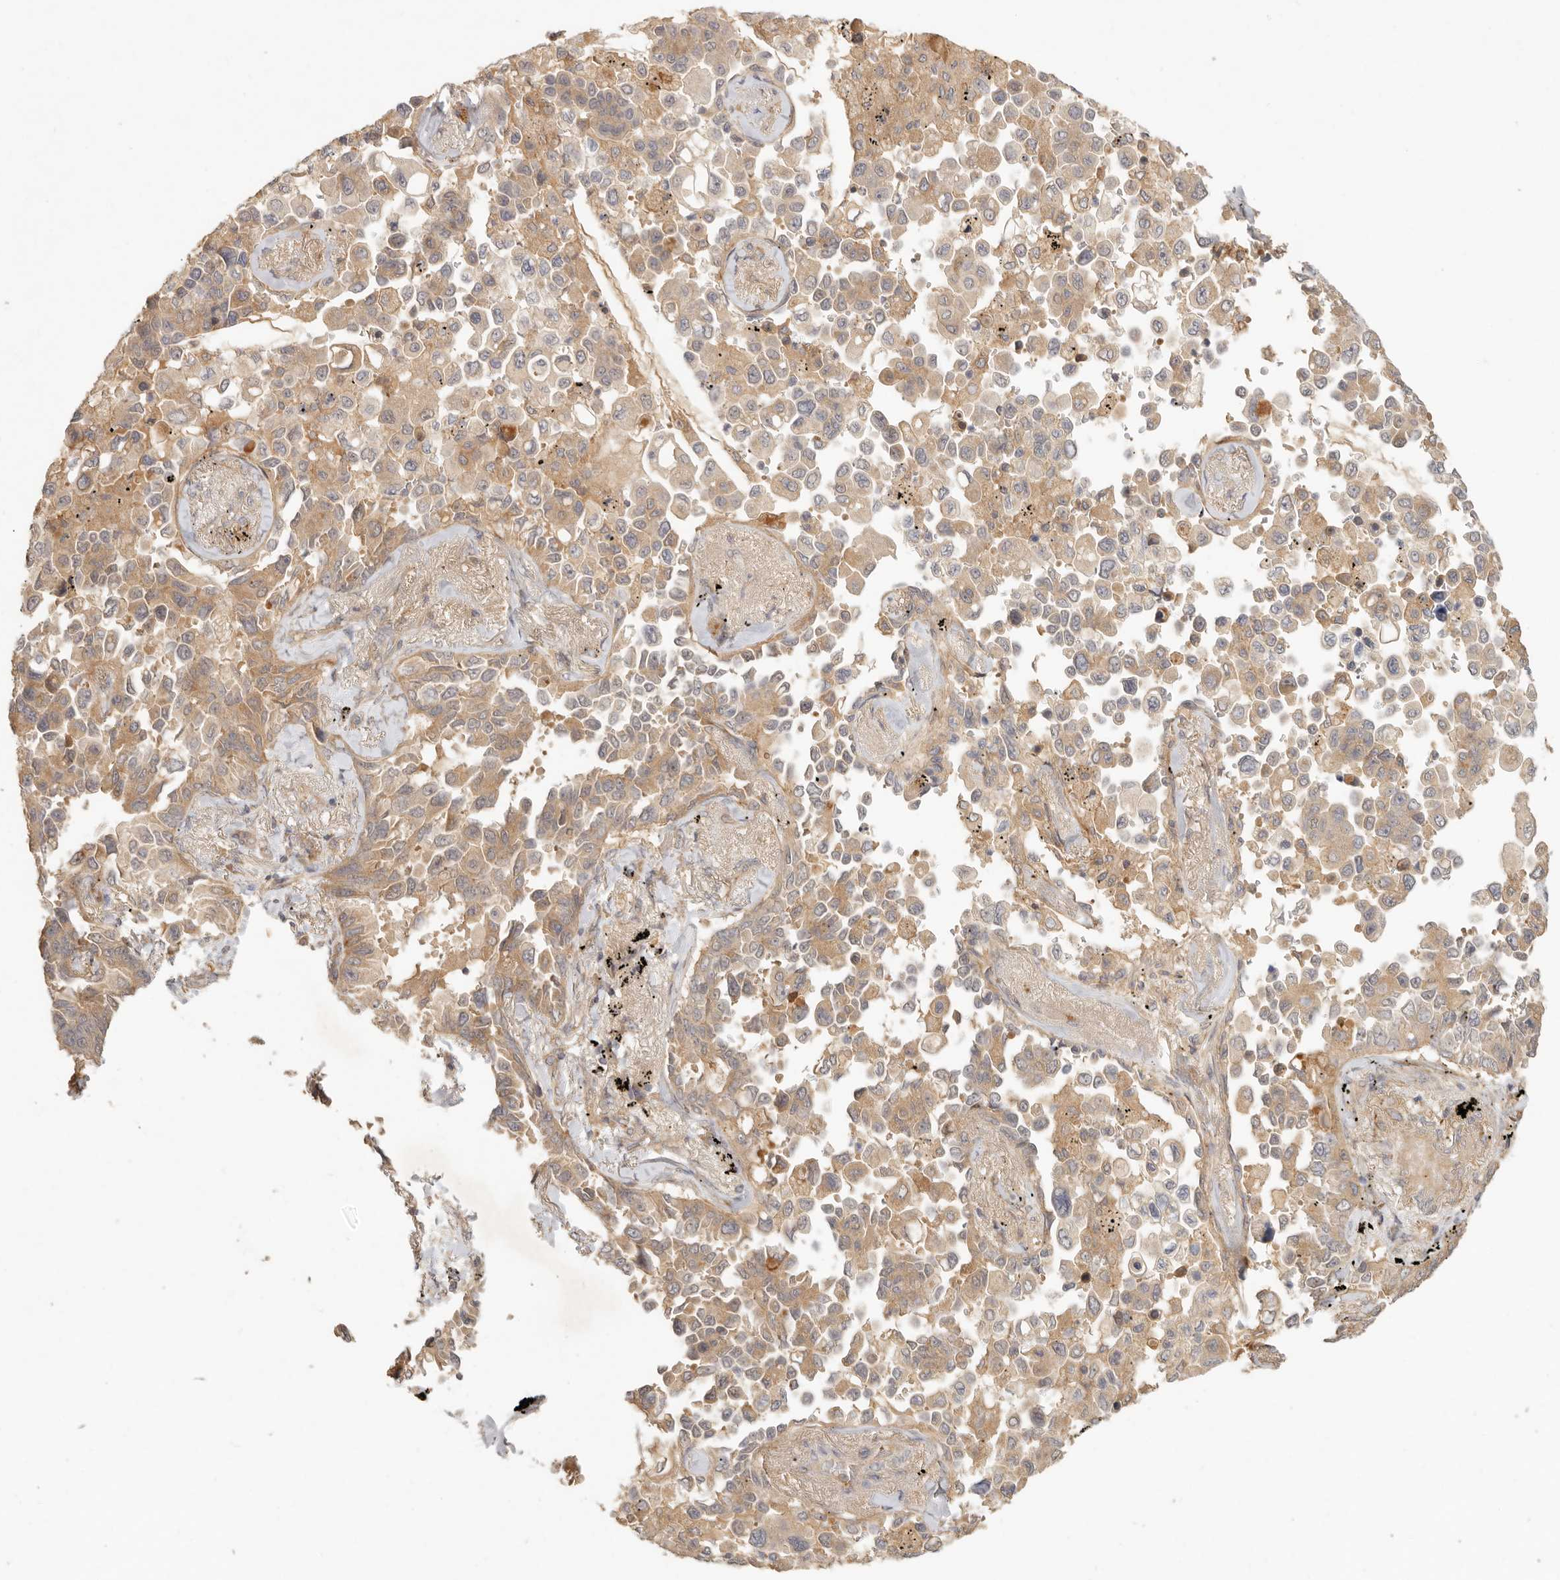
{"staining": {"intensity": "moderate", "quantity": ">75%", "location": "cytoplasmic/membranous"}, "tissue": "lung cancer", "cell_type": "Tumor cells", "image_type": "cancer", "snomed": [{"axis": "morphology", "description": "Adenocarcinoma, NOS"}, {"axis": "topography", "description": "Lung"}], "caption": "This is a histology image of IHC staining of lung cancer (adenocarcinoma), which shows moderate positivity in the cytoplasmic/membranous of tumor cells.", "gene": "VIPR1", "patient": {"sex": "female", "age": 67}}